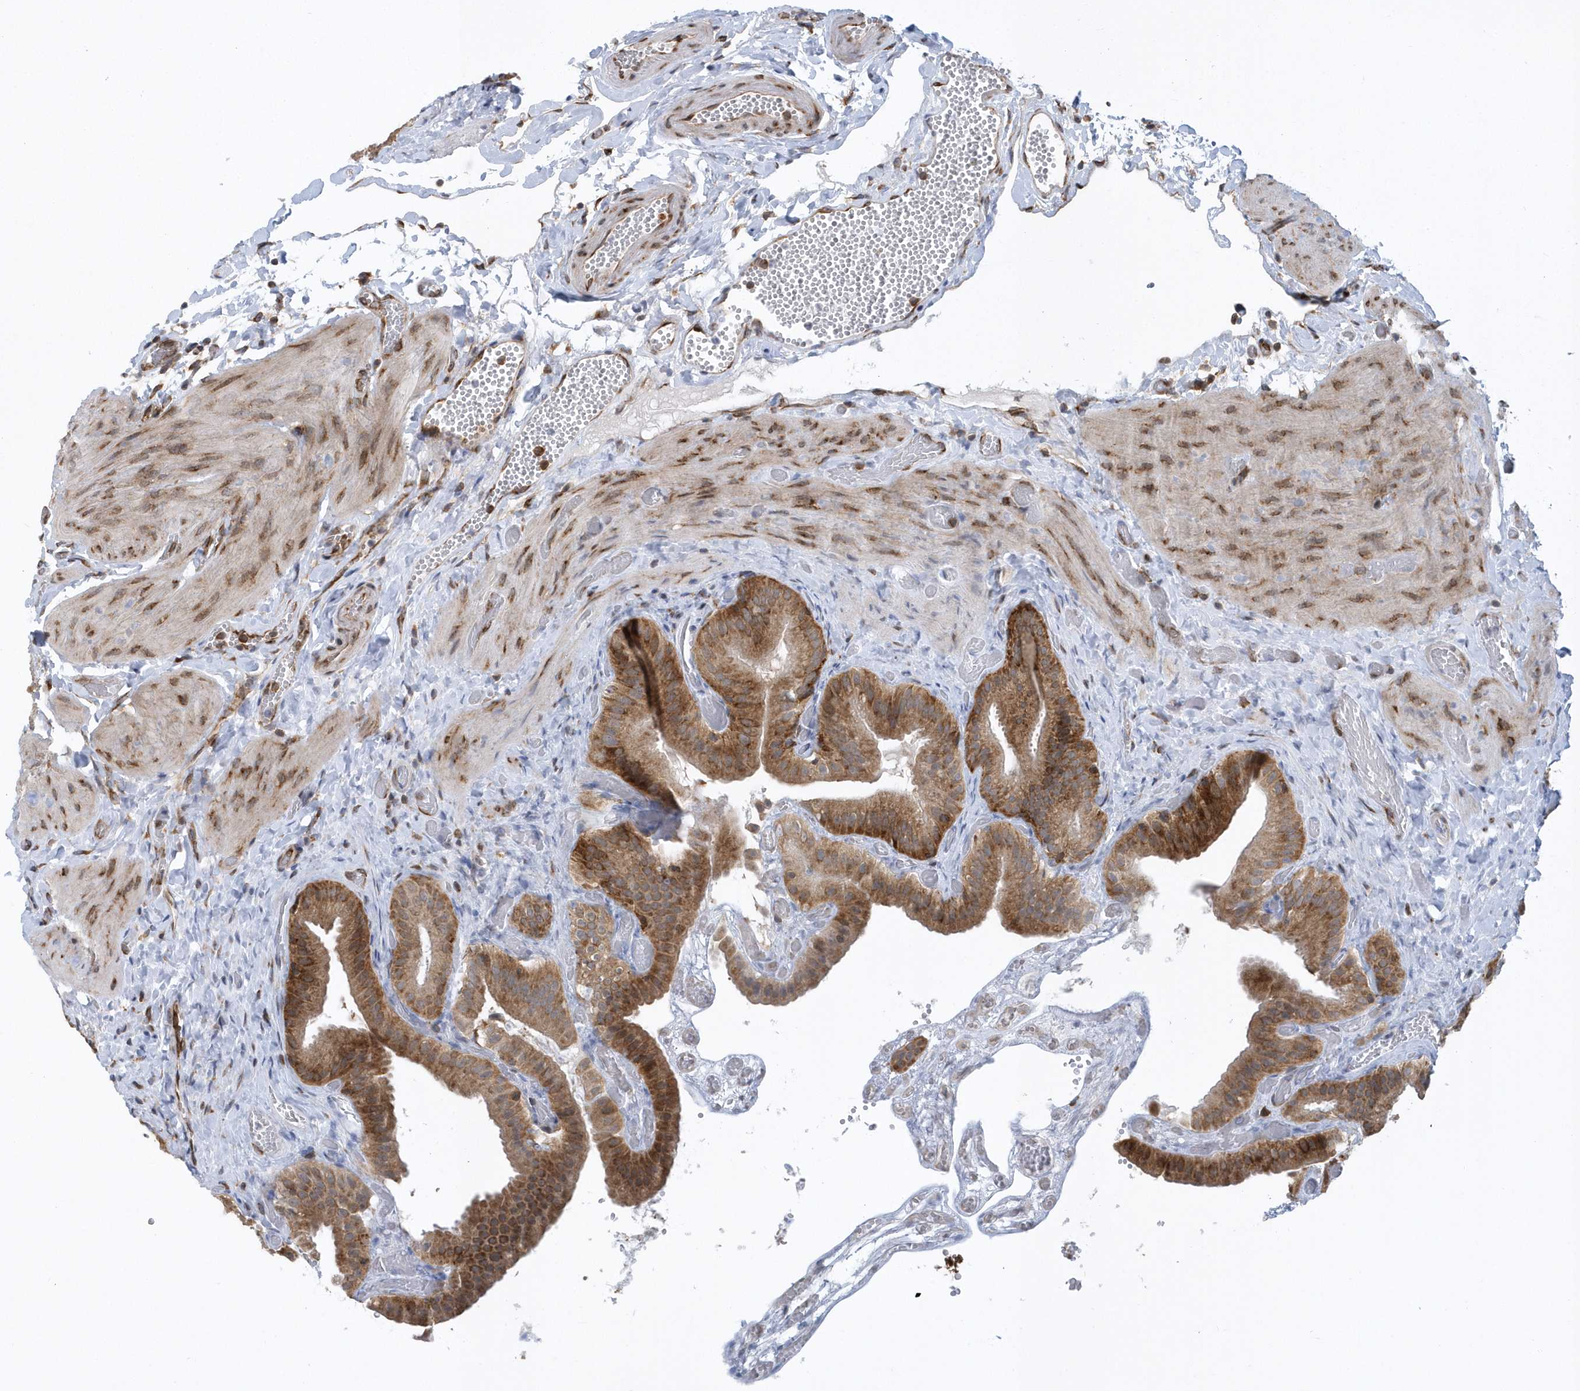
{"staining": {"intensity": "moderate", "quantity": ">75%", "location": "cytoplasmic/membranous"}, "tissue": "gallbladder", "cell_type": "Glandular cells", "image_type": "normal", "snomed": [{"axis": "morphology", "description": "Normal tissue, NOS"}, {"axis": "topography", "description": "Gallbladder"}], "caption": "Immunohistochemical staining of benign gallbladder displays moderate cytoplasmic/membranous protein positivity in approximately >75% of glandular cells.", "gene": "PHF1", "patient": {"sex": "female", "age": 64}}